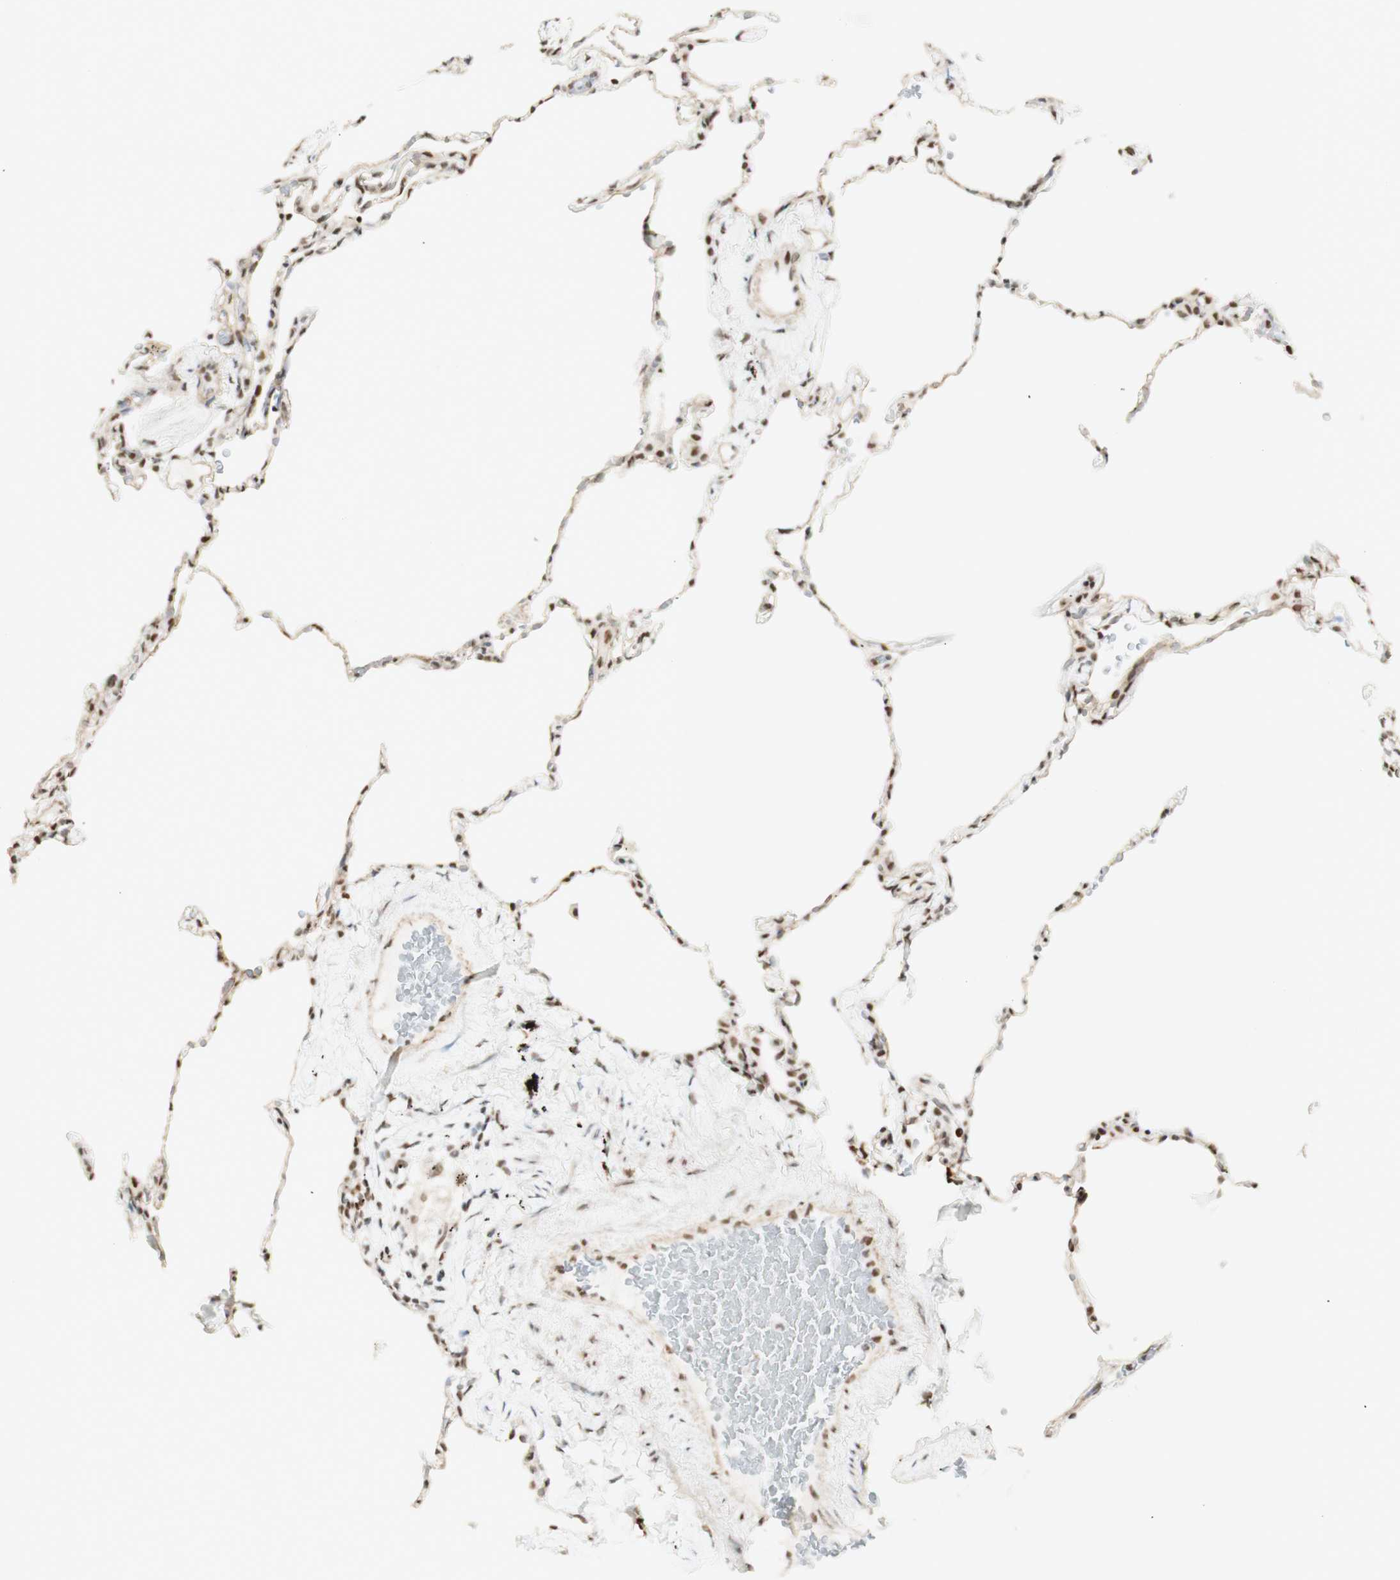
{"staining": {"intensity": "moderate", "quantity": ">75%", "location": "nuclear"}, "tissue": "lung", "cell_type": "Alveolar cells", "image_type": "normal", "snomed": [{"axis": "morphology", "description": "Normal tissue, NOS"}, {"axis": "topography", "description": "Lung"}], "caption": "Immunohistochemistry image of unremarkable lung: human lung stained using immunohistochemistry (IHC) reveals medium levels of moderate protein expression localized specifically in the nuclear of alveolar cells, appearing as a nuclear brown color.", "gene": "ZMYM6", "patient": {"sex": "male", "age": 59}}